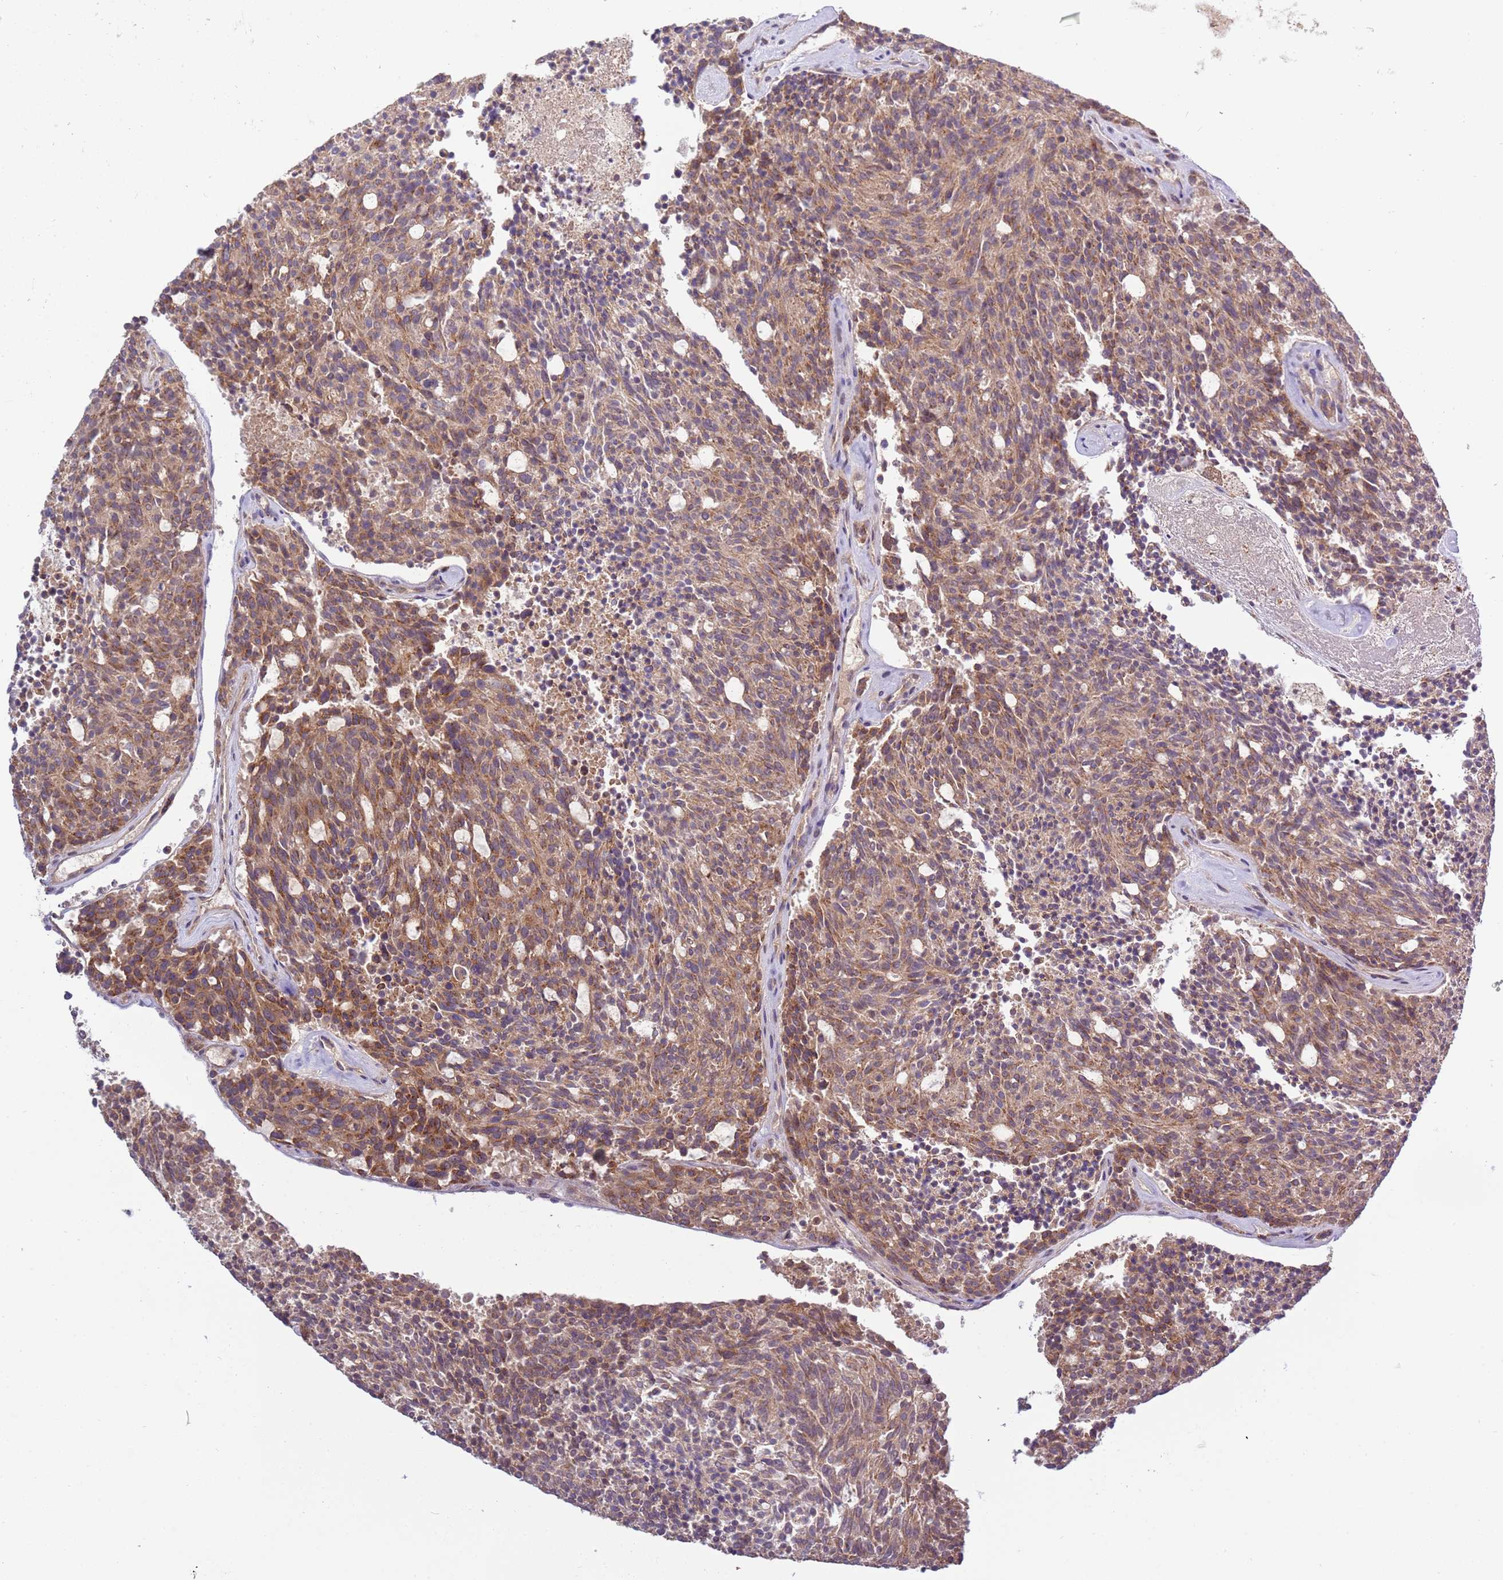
{"staining": {"intensity": "moderate", "quantity": ">75%", "location": "cytoplasmic/membranous"}, "tissue": "carcinoid", "cell_type": "Tumor cells", "image_type": "cancer", "snomed": [{"axis": "morphology", "description": "Carcinoid, malignant, NOS"}, {"axis": "topography", "description": "Pancreas"}], "caption": "Tumor cells display medium levels of moderate cytoplasmic/membranous staining in approximately >75% of cells in carcinoid (malignant).", "gene": "ZNF624", "patient": {"sex": "female", "age": 54}}